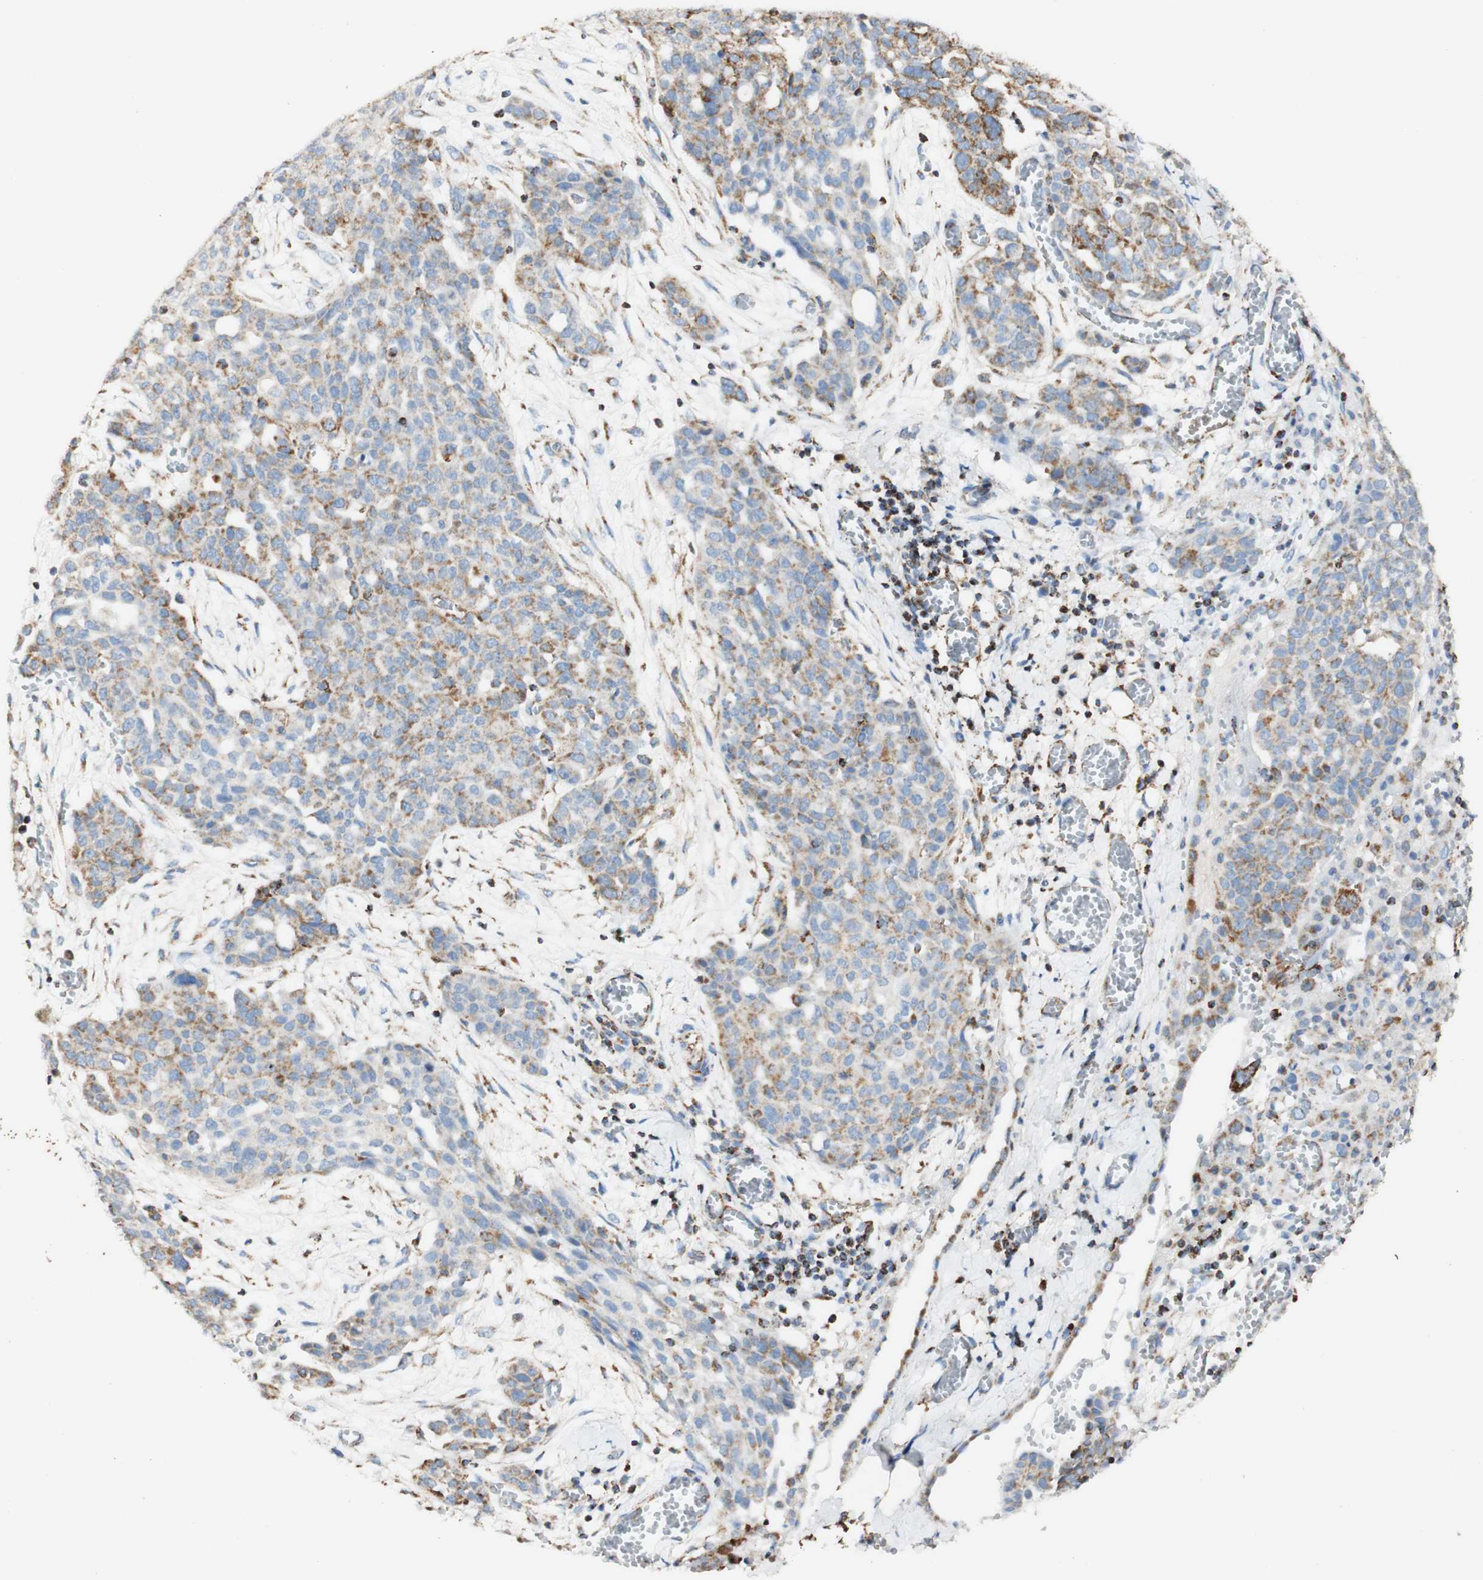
{"staining": {"intensity": "moderate", "quantity": "<25%", "location": "cytoplasmic/membranous"}, "tissue": "ovarian cancer", "cell_type": "Tumor cells", "image_type": "cancer", "snomed": [{"axis": "morphology", "description": "Cystadenocarcinoma, serous, NOS"}, {"axis": "topography", "description": "Soft tissue"}, {"axis": "topography", "description": "Ovary"}], "caption": "Immunohistochemical staining of ovarian cancer exhibits low levels of moderate cytoplasmic/membranous protein expression in about <25% of tumor cells. (brown staining indicates protein expression, while blue staining denotes nuclei).", "gene": "OXCT1", "patient": {"sex": "female", "age": 57}}